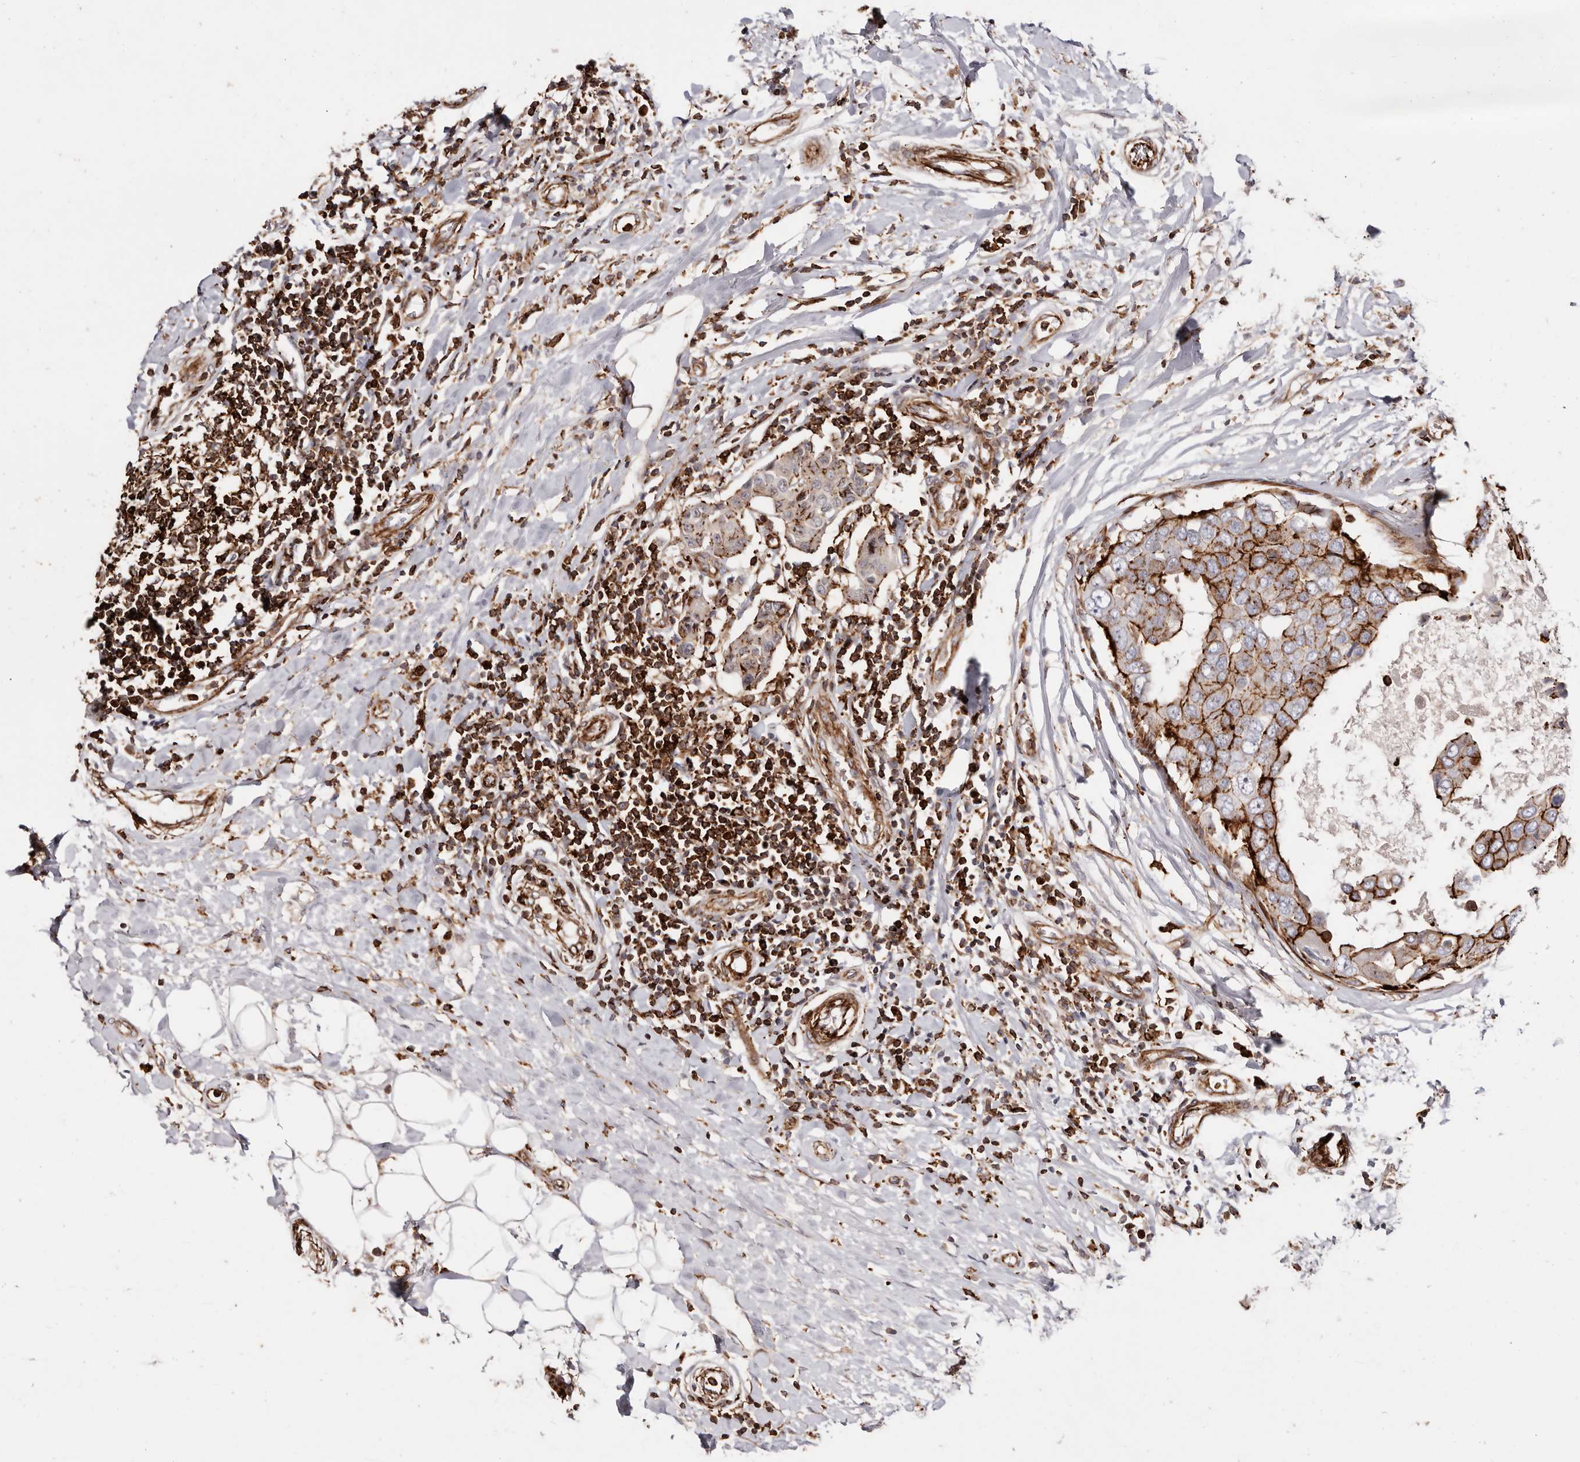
{"staining": {"intensity": "strong", "quantity": "25%-75%", "location": "cytoplasmic/membranous"}, "tissue": "breast cancer", "cell_type": "Tumor cells", "image_type": "cancer", "snomed": [{"axis": "morphology", "description": "Duct carcinoma"}, {"axis": "topography", "description": "Breast"}], "caption": "Intraductal carcinoma (breast) stained for a protein demonstrates strong cytoplasmic/membranous positivity in tumor cells.", "gene": "PTPN22", "patient": {"sex": "female", "age": 27}}